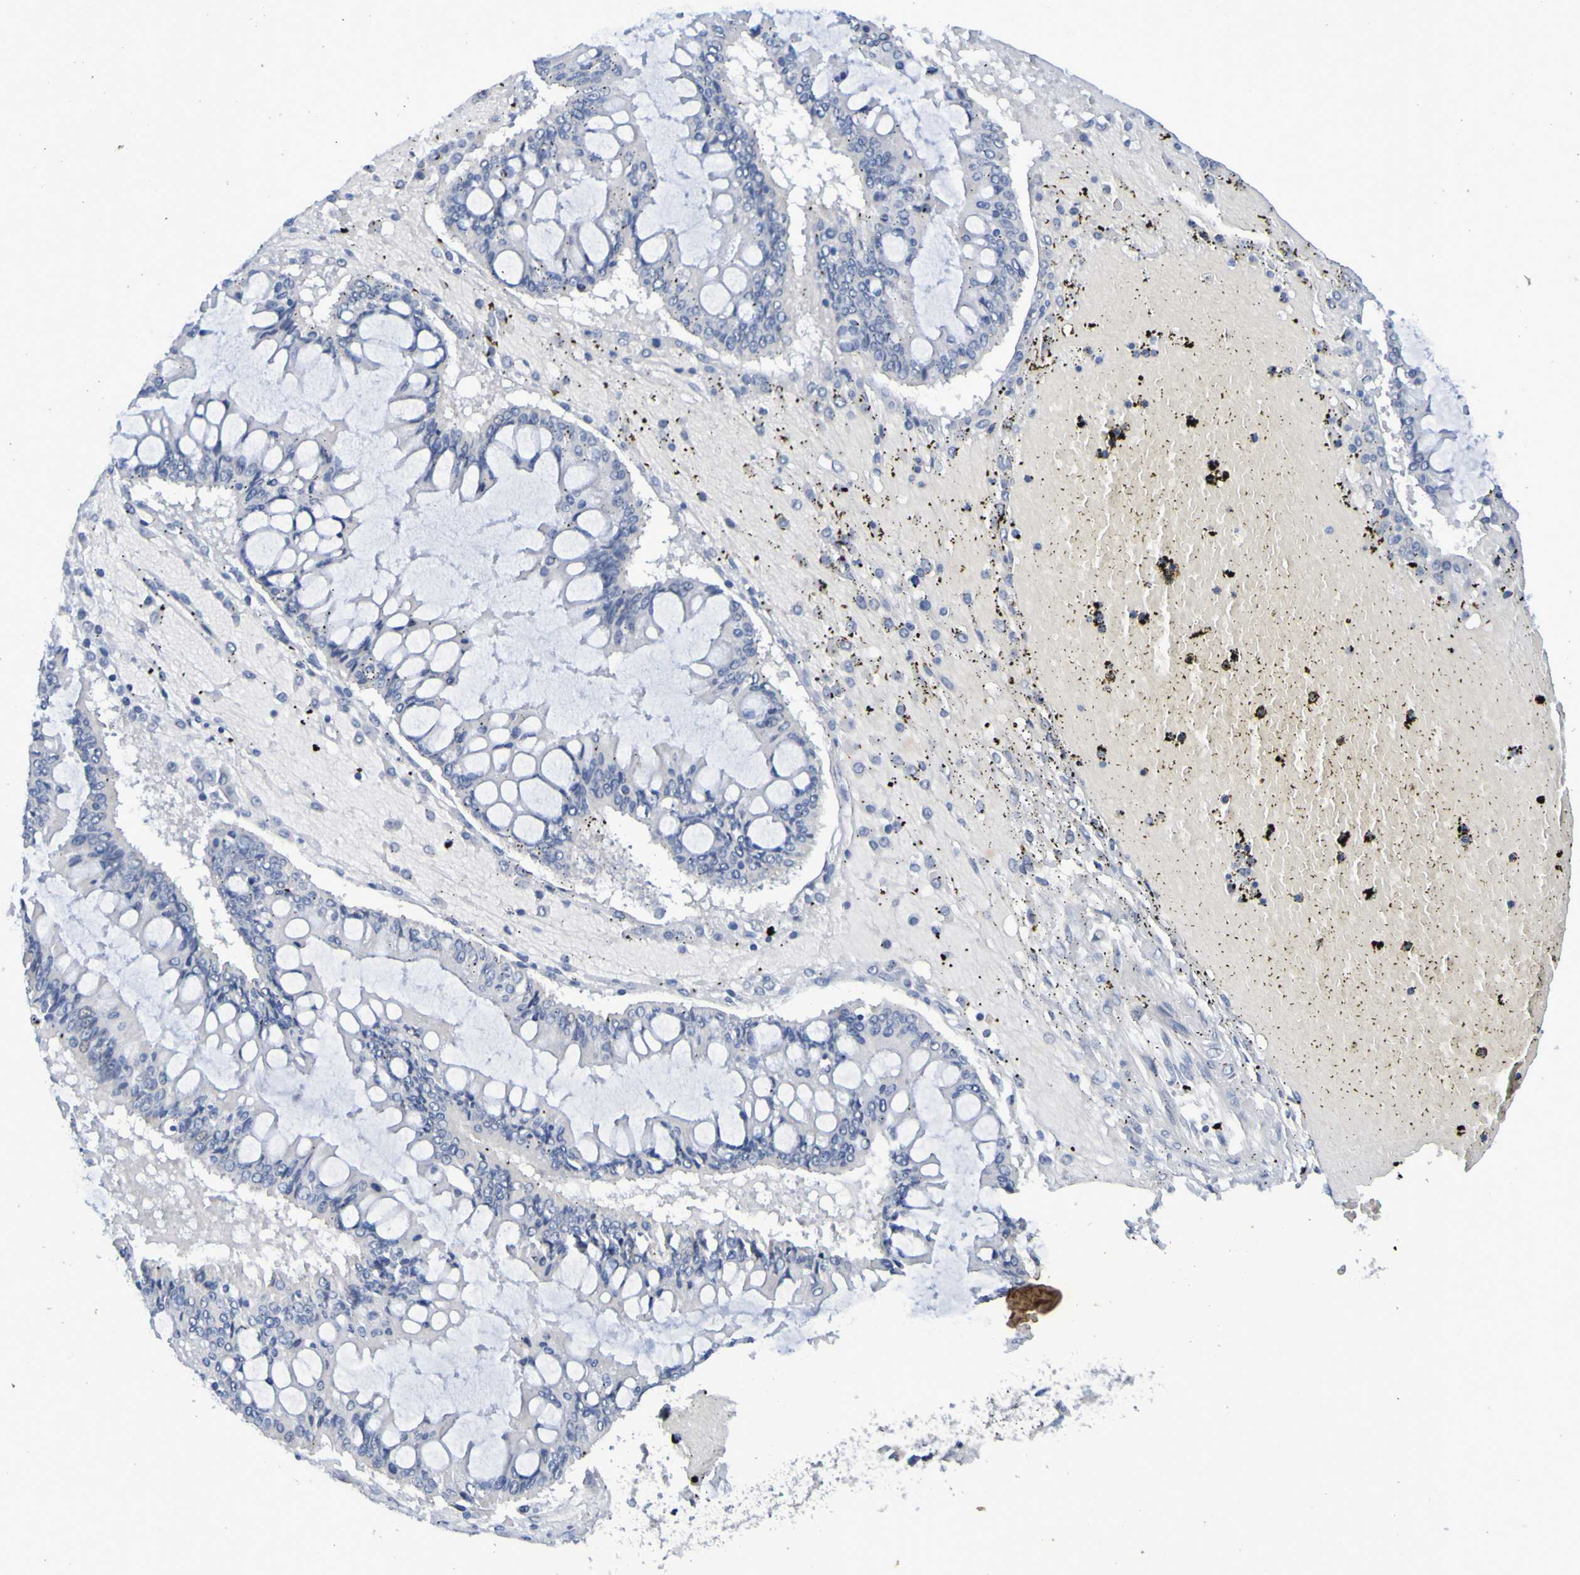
{"staining": {"intensity": "negative", "quantity": "none", "location": "none"}, "tissue": "ovarian cancer", "cell_type": "Tumor cells", "image_type": "cancer", "snomed": [{"axis": "morphology", "description": "Cystadenocarcinoma, mucinous, NOS"}, {"axis": "topography", "description": "Ovary"}], "caption": "There is no significant expression in tumor cells of mucinous cystadenocarcinoma (ovarian).", "gene": "VMA21", "patient": {"sex": "female", "age": 73}}